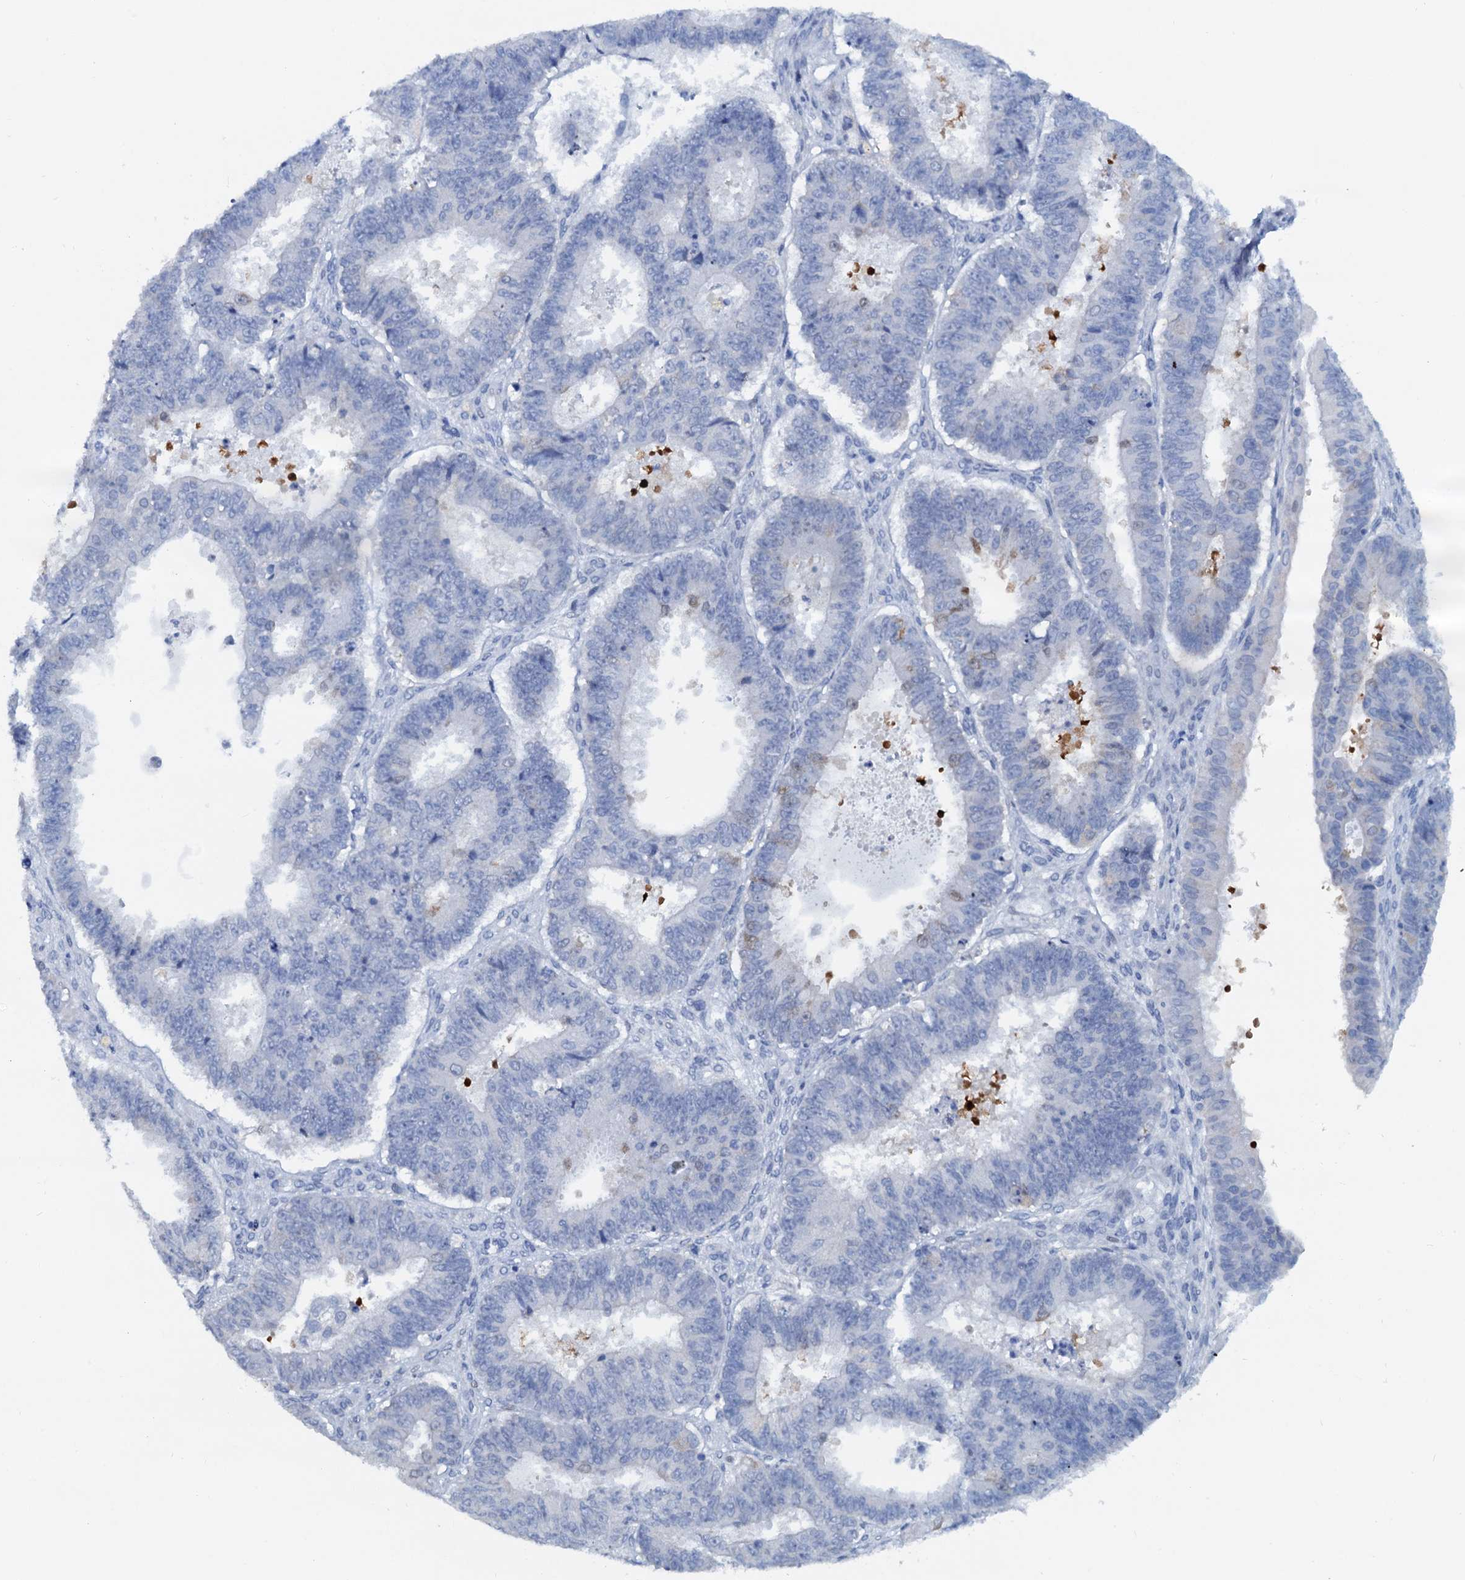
{"staining": {"intensity": "weak", "quantity": "<25%", "location": "cytoplasmic/membranous"}, "tissue": "ovarian cancer", "cell_type": "Tumor cells", "image_type": "cancer", "snomed": [{"axis": "morphology", "description": "Carcinoma, endometroid"}, {"axis": "topography", "description": "Appendix"}, {"axis": "topography", "description": "Ovary"}], "caption": "IHC micrograph of neoplastic tissue: human ovarian cancer stained with DAB (3,3'-diaminobenzidine) demonstrates no significant protein expression in tumor cells.", "gene": "PTGES3", "patient": {"sex": "female", "age": 42}}